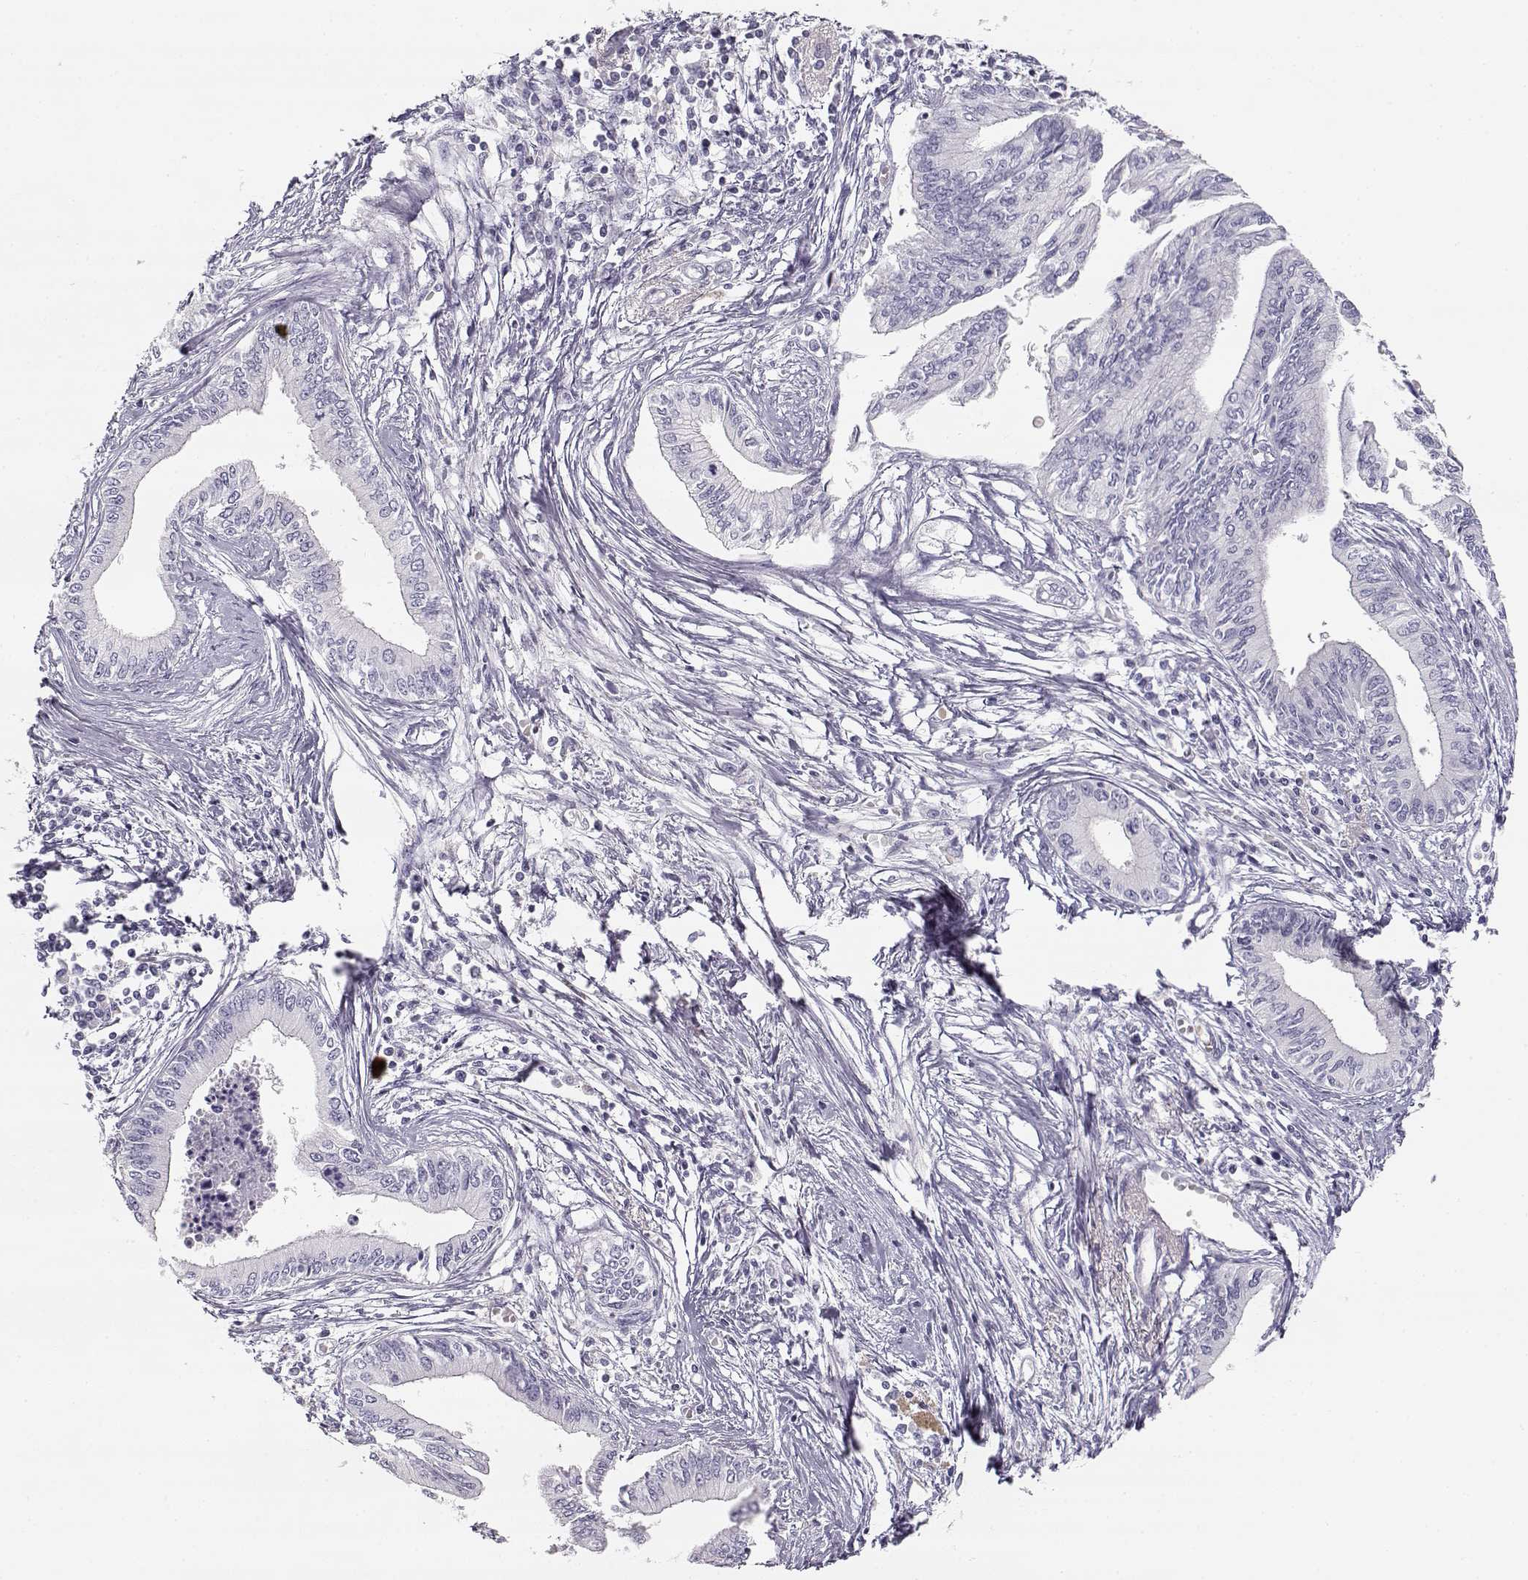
{"staining": {"intensity": "negative", "quantity": "none", "location": "none"}, "tissue": "pancreatic cancer", "cell_type": "Tumor cells", "image_type": "cancer", "snomed": [{"axis": "morphology", "description": "Adenocarcinoma, NOS"}, {"axis": "topography", "description": "Pancreas"}], "caption": "Tumor cells are negative for protein expression in human pancreatic cancer (adenocarcinoma).", "gene": "SLCO6A1", "patient": {"sex": "female", "age": 61}}